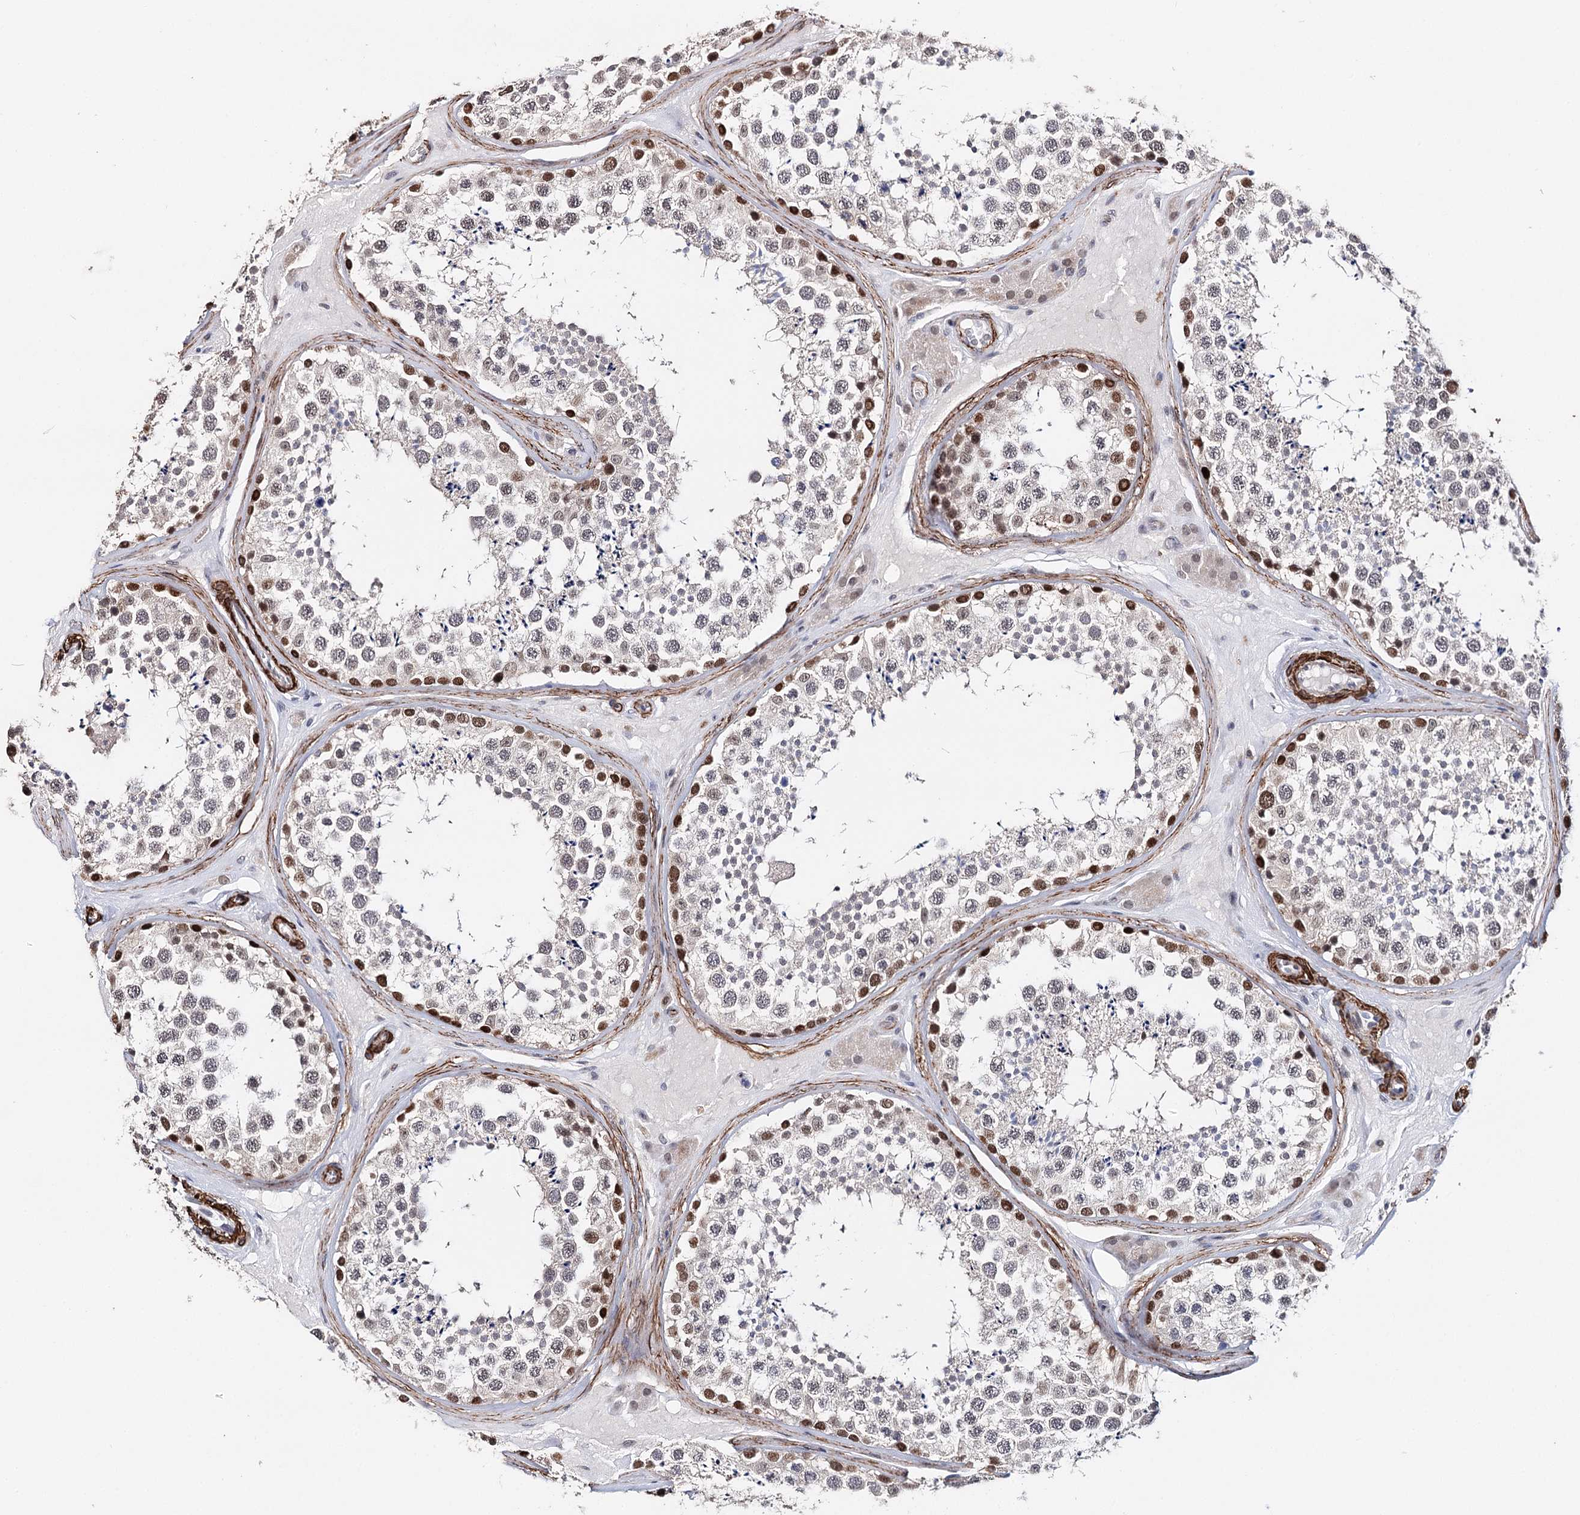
{"staining": {"intensity": "strong", "quantity": "<25%", "location": "nuclear"}, "tissue": "testis", "cell_type": "Cells in seminiferous ducts", "image_type": "normal", "snomed": [{"axis": "morphology", "description": "Normal tissue, NOS"}, {"axis": "topography", "description": "Testis"}], "caption": "Protein staining of unremarkable testis demonstrates strong nuclear positivity in approximately <25% of cells in seminiferous ducts. (brown staining indicates protein expression, while blue staining denotes nuclei).", "gene": "CFAP46", "patient": {"sex": "male", "age": 46}}